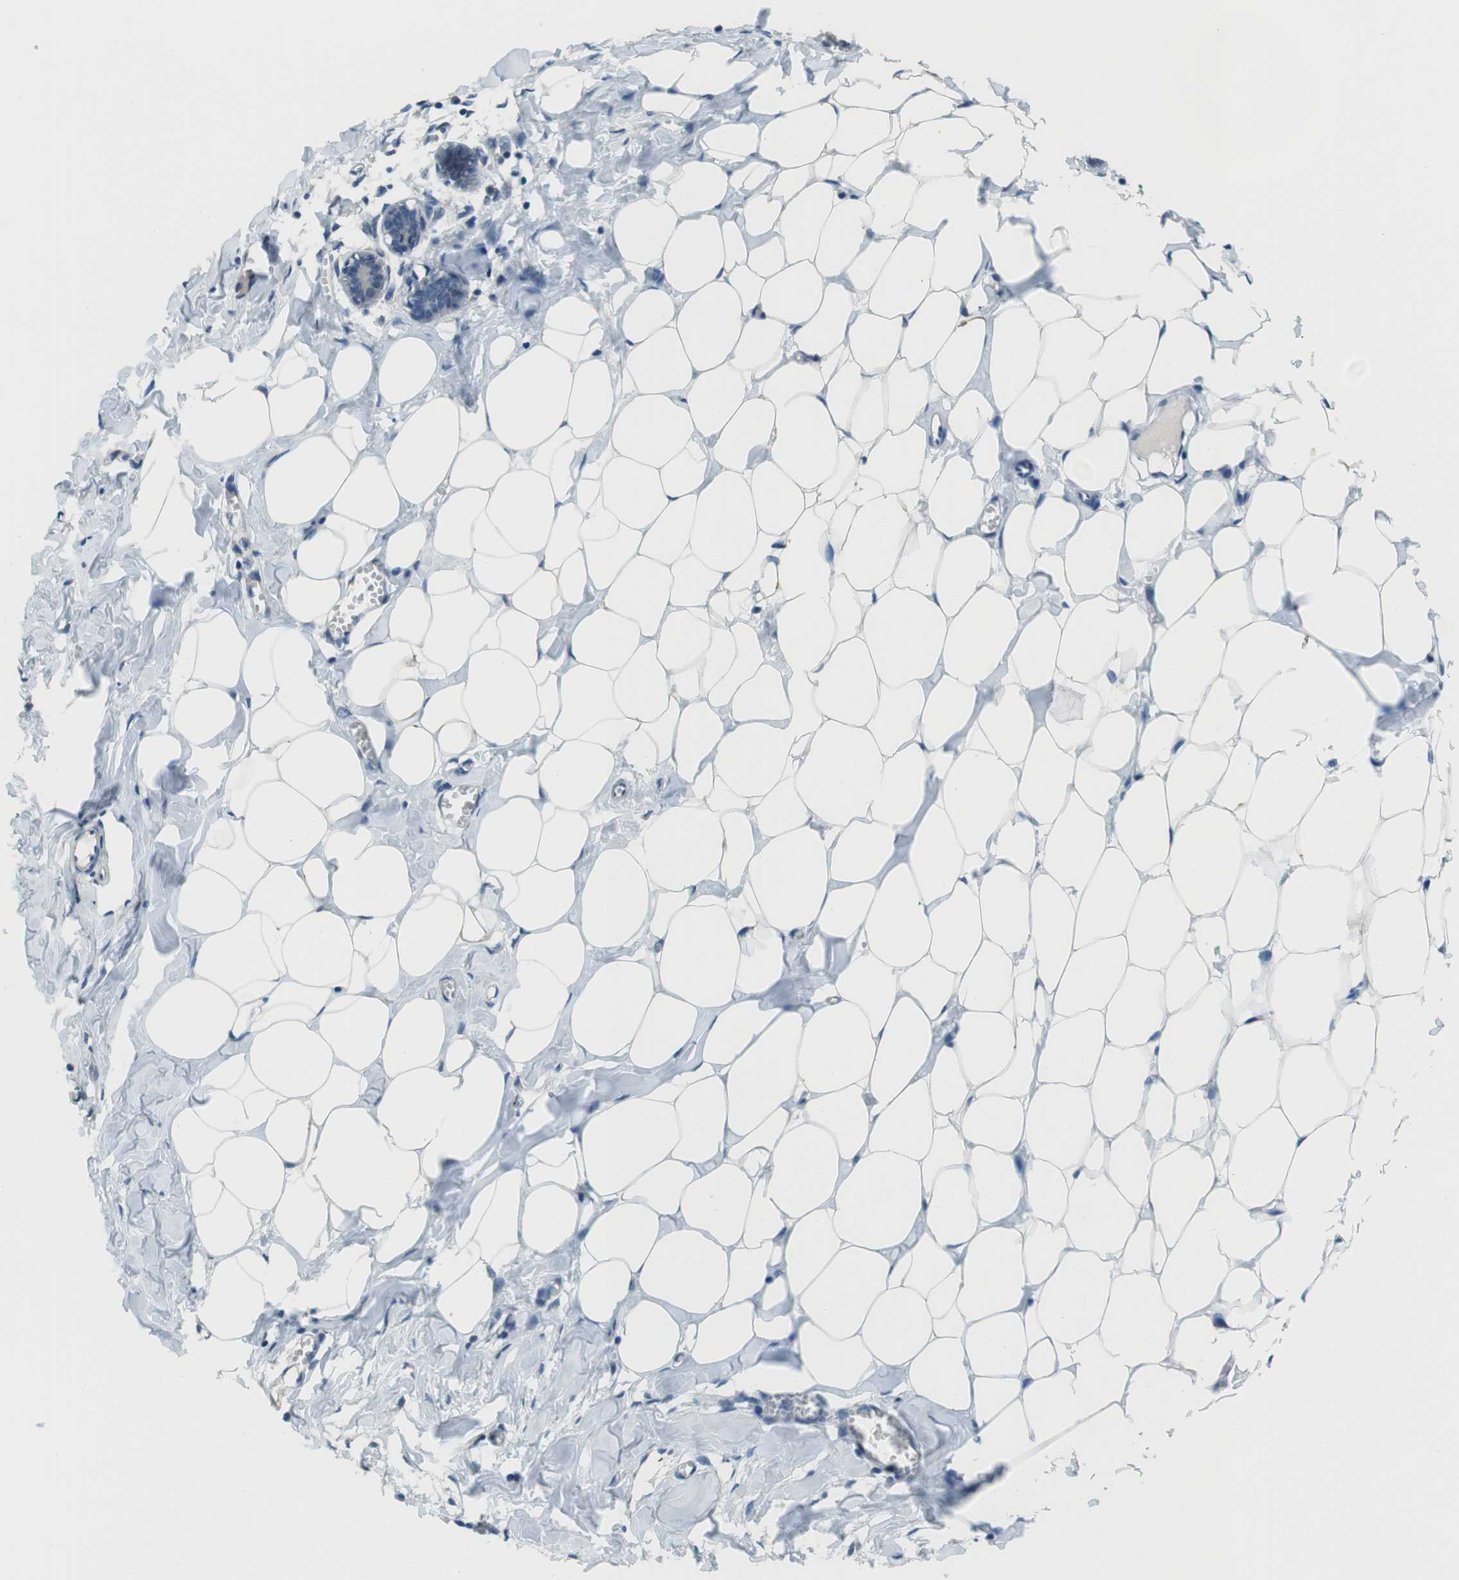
{"staining": {"intensity": "negative", "quantity": "none", "location": "none"}, "tissue": "breast", "cell_type": "Adipocytes", "image_type": "normal", "snomed": [{"axis": "morphology", "description": "Normal tissue, NOS"}, {"axis": "topography", "description": "Breast"}], "caption": "Breast stained for a protein using IHC exhibits no expression adipocytes.", "gene": "ABHD15", "patient": {"sex": "female", "age": 27}}